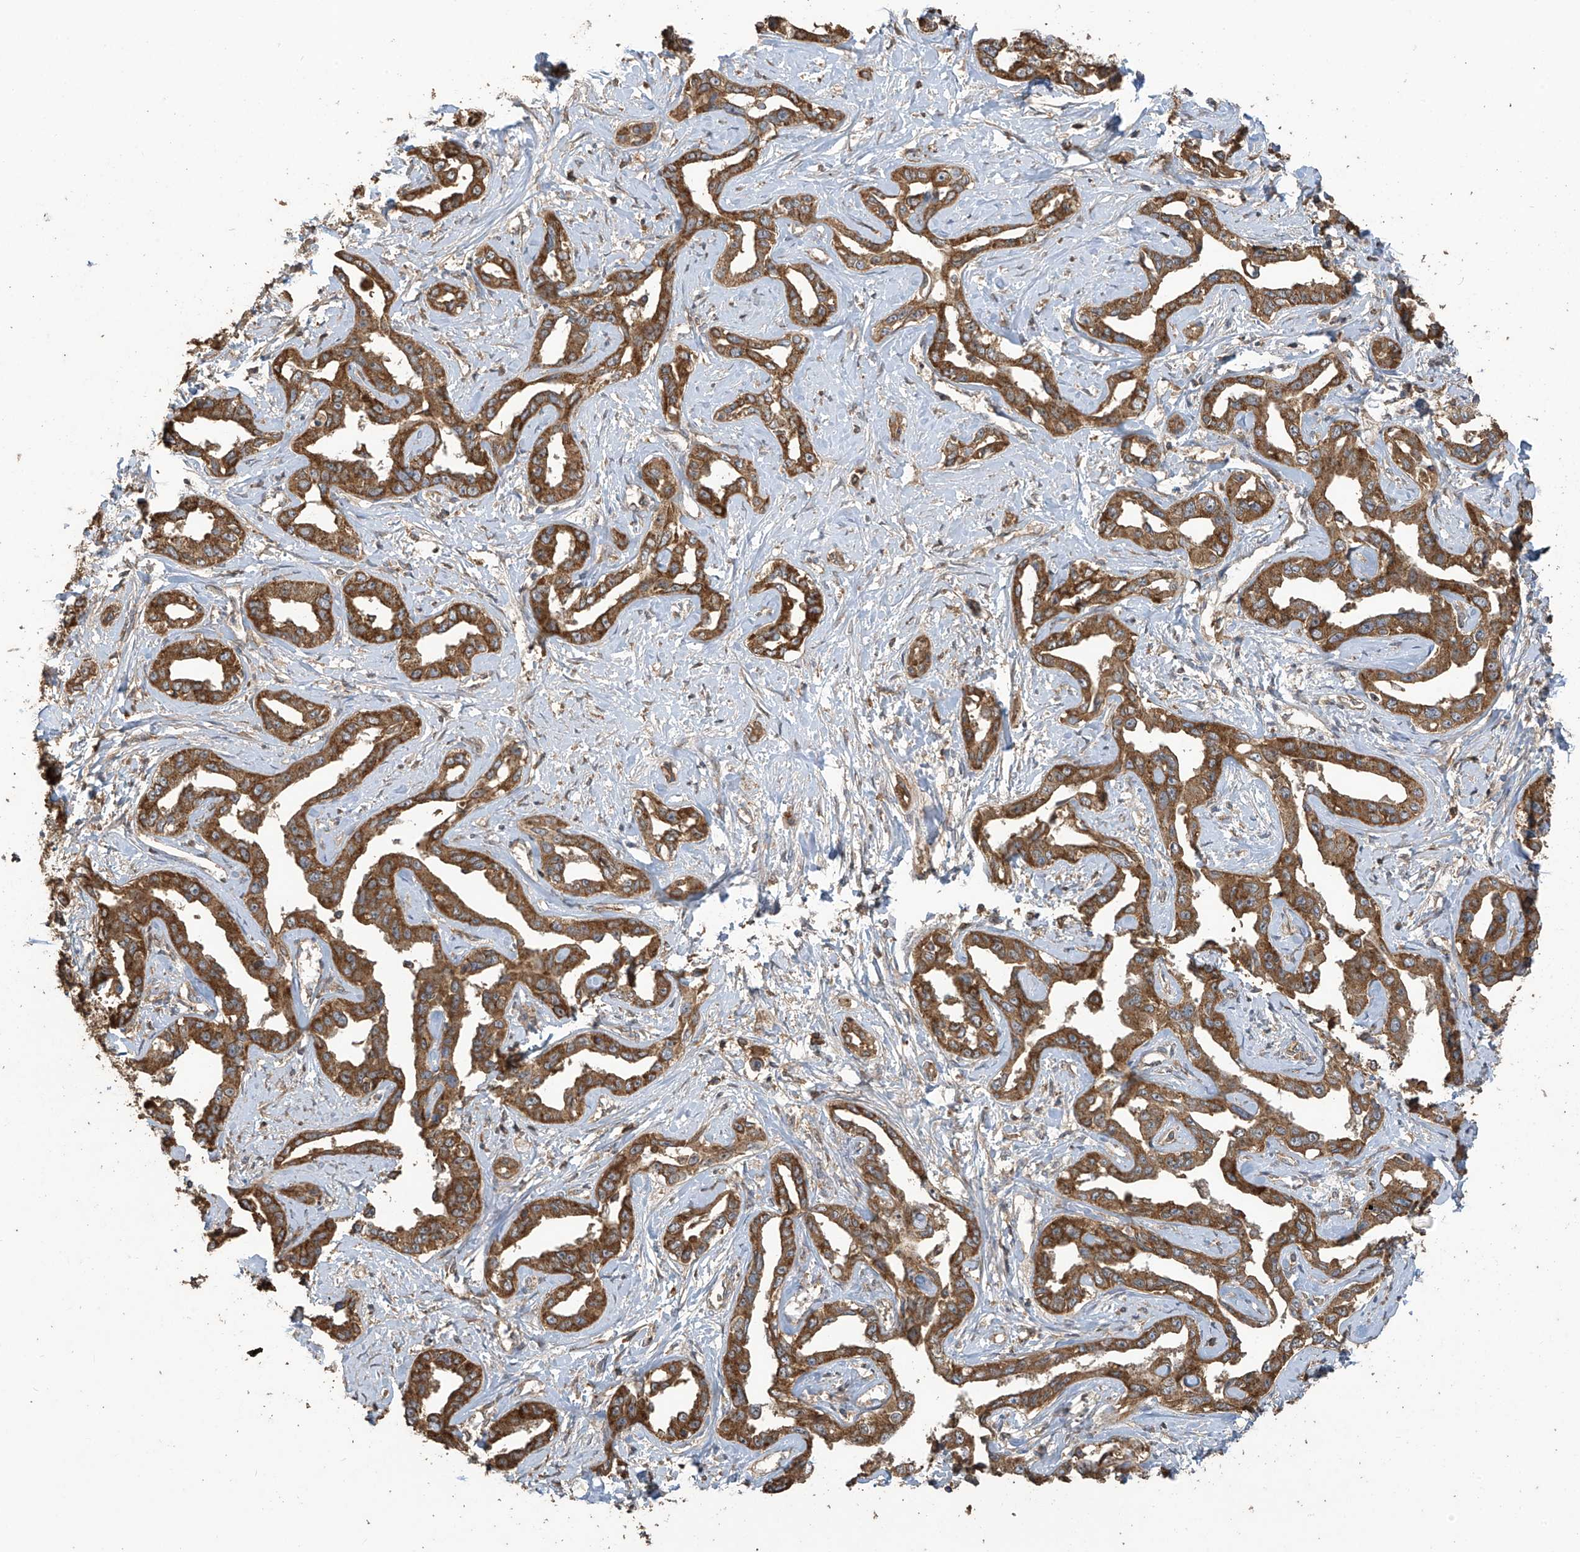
{"staining": {"intensity": "strong", "quantity": ">75%", "location": "cytoplasmic/membranous"}, "tissue": "liver cancer", "cell_type": "Tumor cells", "image_type": "cancer", "snomed": [{"axis": "morphology", "description": "Cholangiocarcinoma"}, {"axis": "topography", "description": "Liver"}], "caption": "Human liver cancer (cholangiocarcinoma) stained with a brown dye displays strong cytoplasmic/membranous positive expression in about >75% of tumor cells.", "gene": "COX10", "patient": {"sex": "male", "age": 59}}